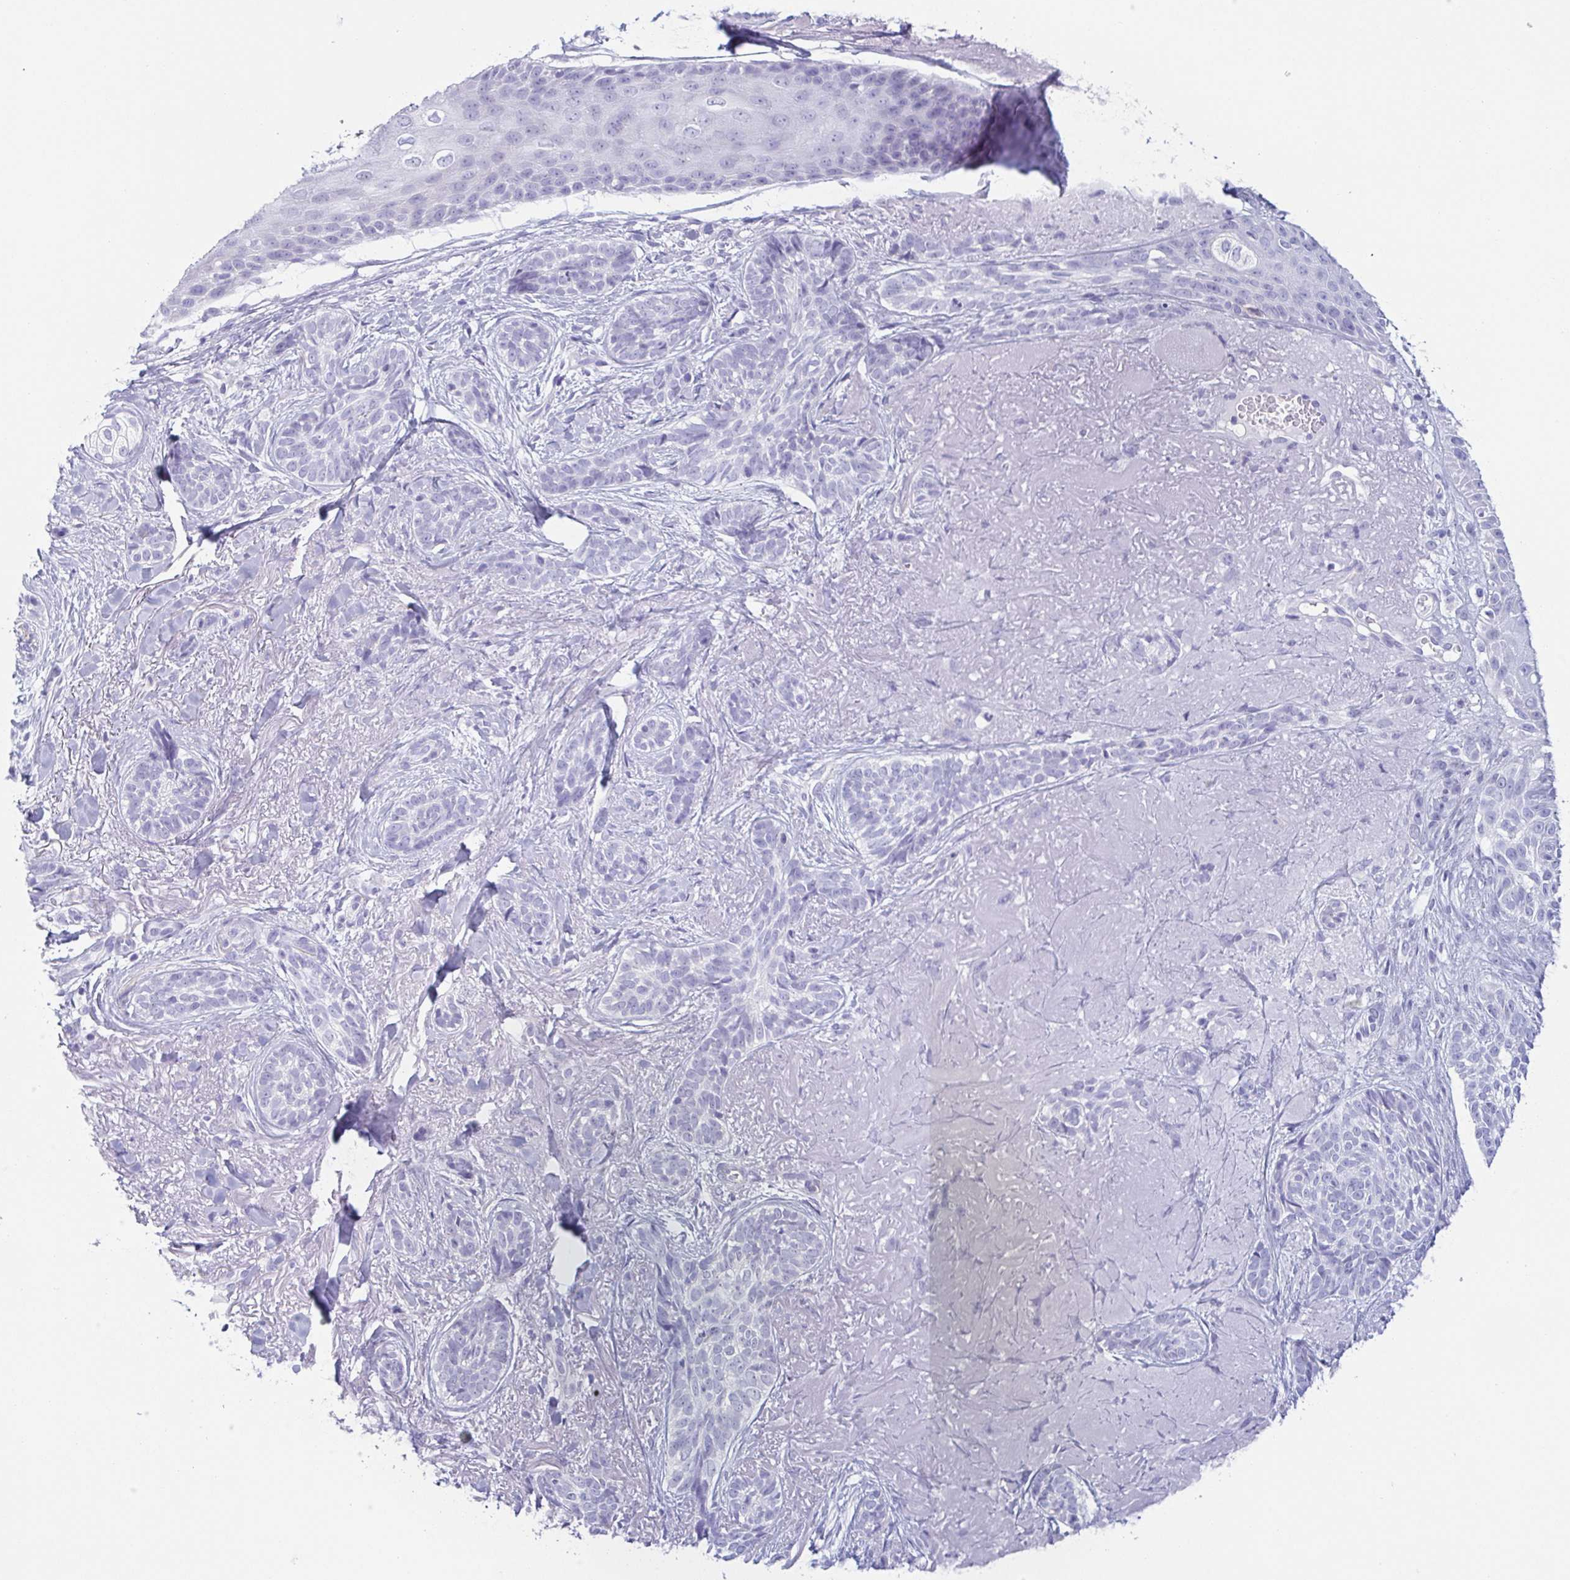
{"staining": {"intensity": "negative", "quantity": "none", "location": "none"}, "tissue": "skin cancer", "cell_type": "Tumor cells", "image_type": "cancer", "snomed": [{"axis": "morphology", "description": "Basal cell carcinoma"}, {"axis": "morphology", "description": "BCC, high aggressive"}, {"axis": "topography", "description": "Skin"}], "caption": "Tumor cells show no significant positivity in skin bcc,  high aggressive. (DAB (3,3'-diaminobenzidine) immunohistochemistry, high magnification).", "gene": "PRR27", "patient": {"sex": "female", "age": 79}}